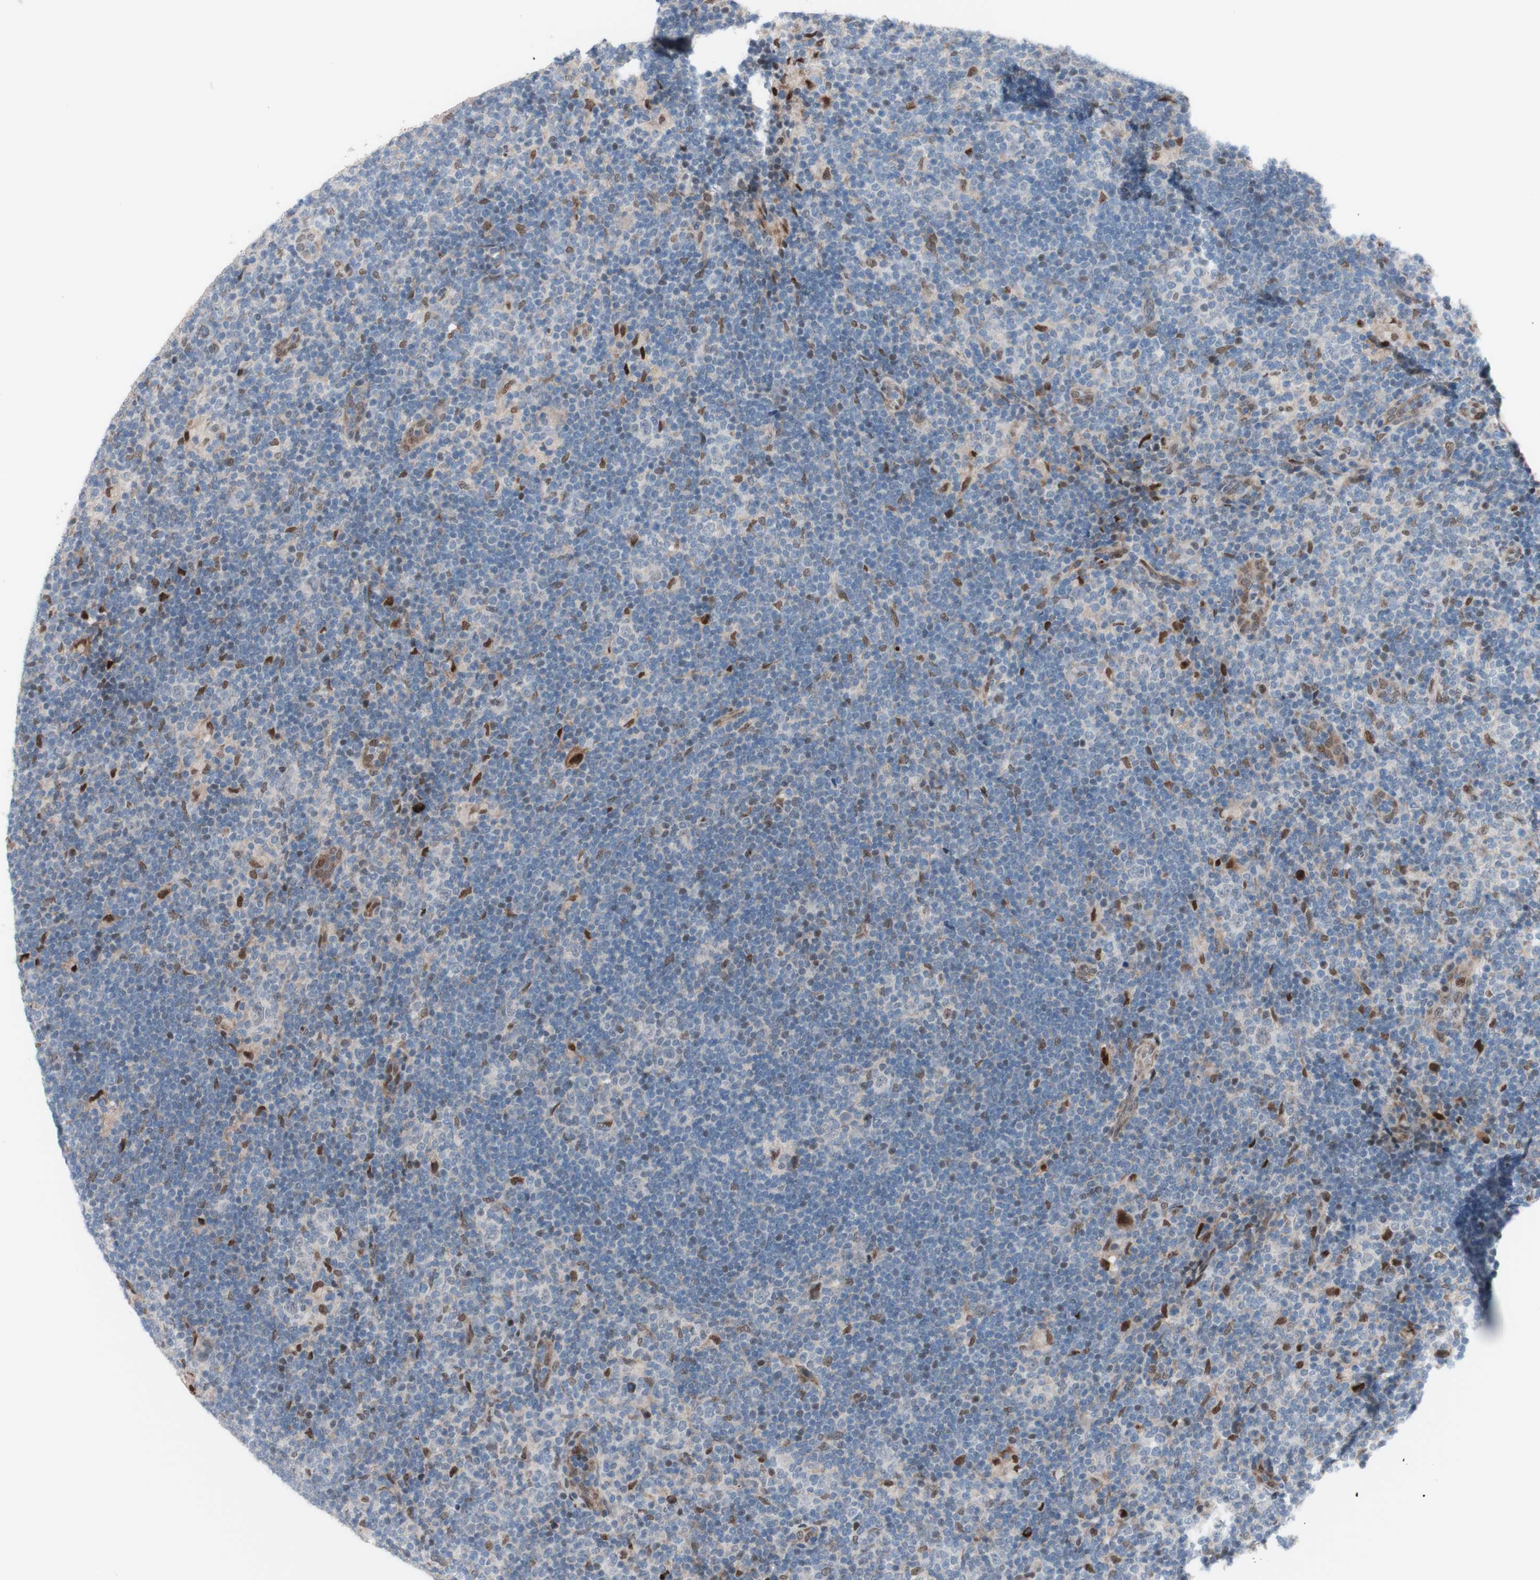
{"staining": {"intensity": "weak", "quantity": "<25%", "location": "nuclear"}, "tissue": "lymphoma", "cell_type": "Tumor cells", "image_type": "cancer", "snomed": [{"axis": "morphology", "description": "Hodgkin's disease, NOS"}, {"axis": "topography", "description": "Lymph node"}], "caption": "Immunohistochemistry (IHC) photomicrograph of neoplastic tissue: human lymphoma stained with DAB exhibits no significant protein staining in tumor cells.", "gene": "PHTF2", "patient": {"sex": "female", "age": 57}}